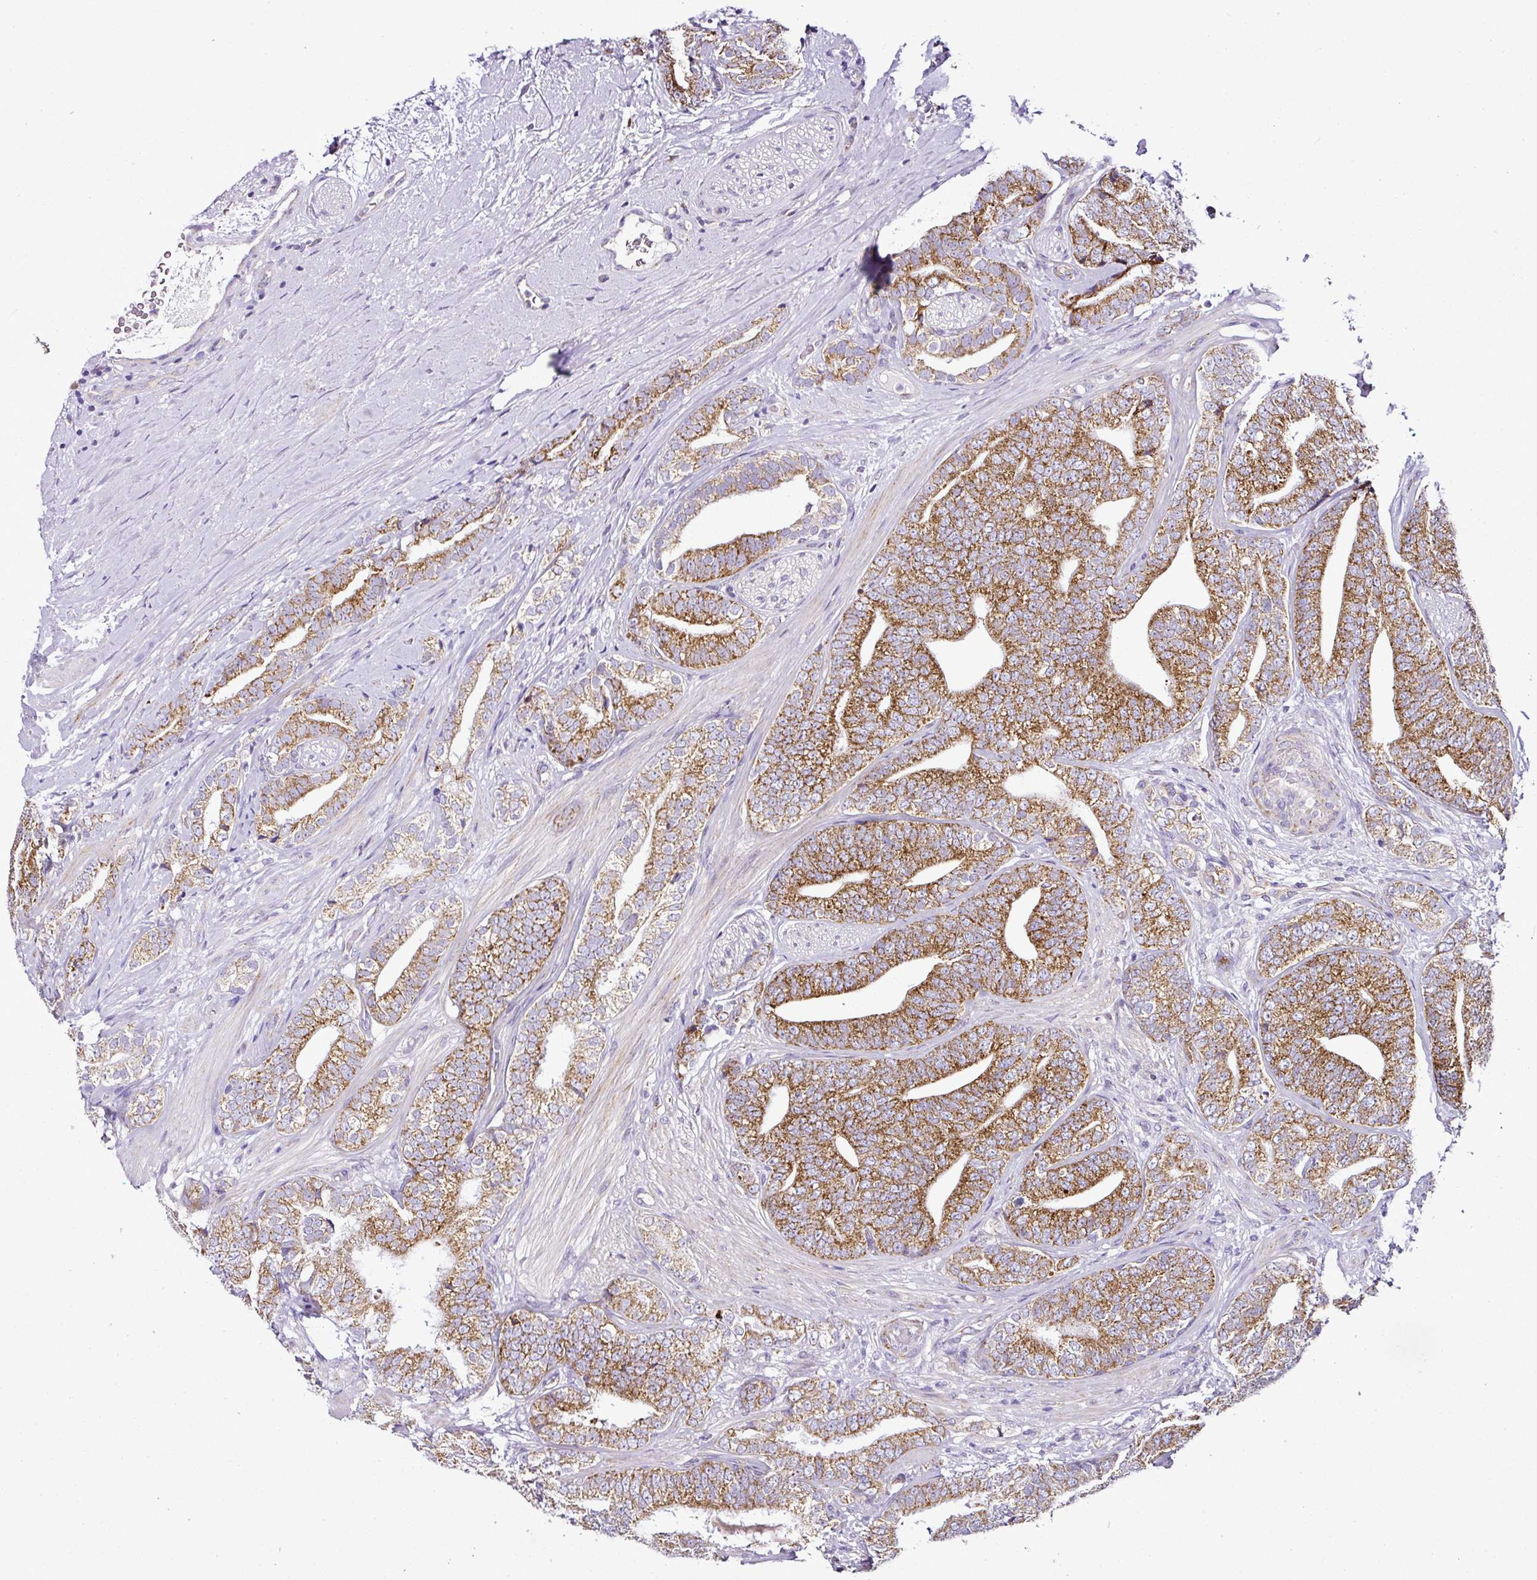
{"staining": {"intensity": "moderate", "quantity": ">75%", "location": "cytoplasmic/membranous"}, "tissue": "prostate cancer", "cell_type": "Tumor cells", "image_type": "cancer", "snomed": [{"axis": "morphology", "description": "Adenocarcinoma, High grade"}, {"axis": "topography", "description": "Prostate"}], "caption": "Immunohistochemistry (IHC) photomicrograph of human prostate adenocarcinoma (high-grade) stained for a protein (brown), which displays medium levels of moderate cytoplasmic/membranous expression in approximately >75% of tumor cells.", "gene": "DPAGT1", "patient": {"sex": "male", "age": 72}}